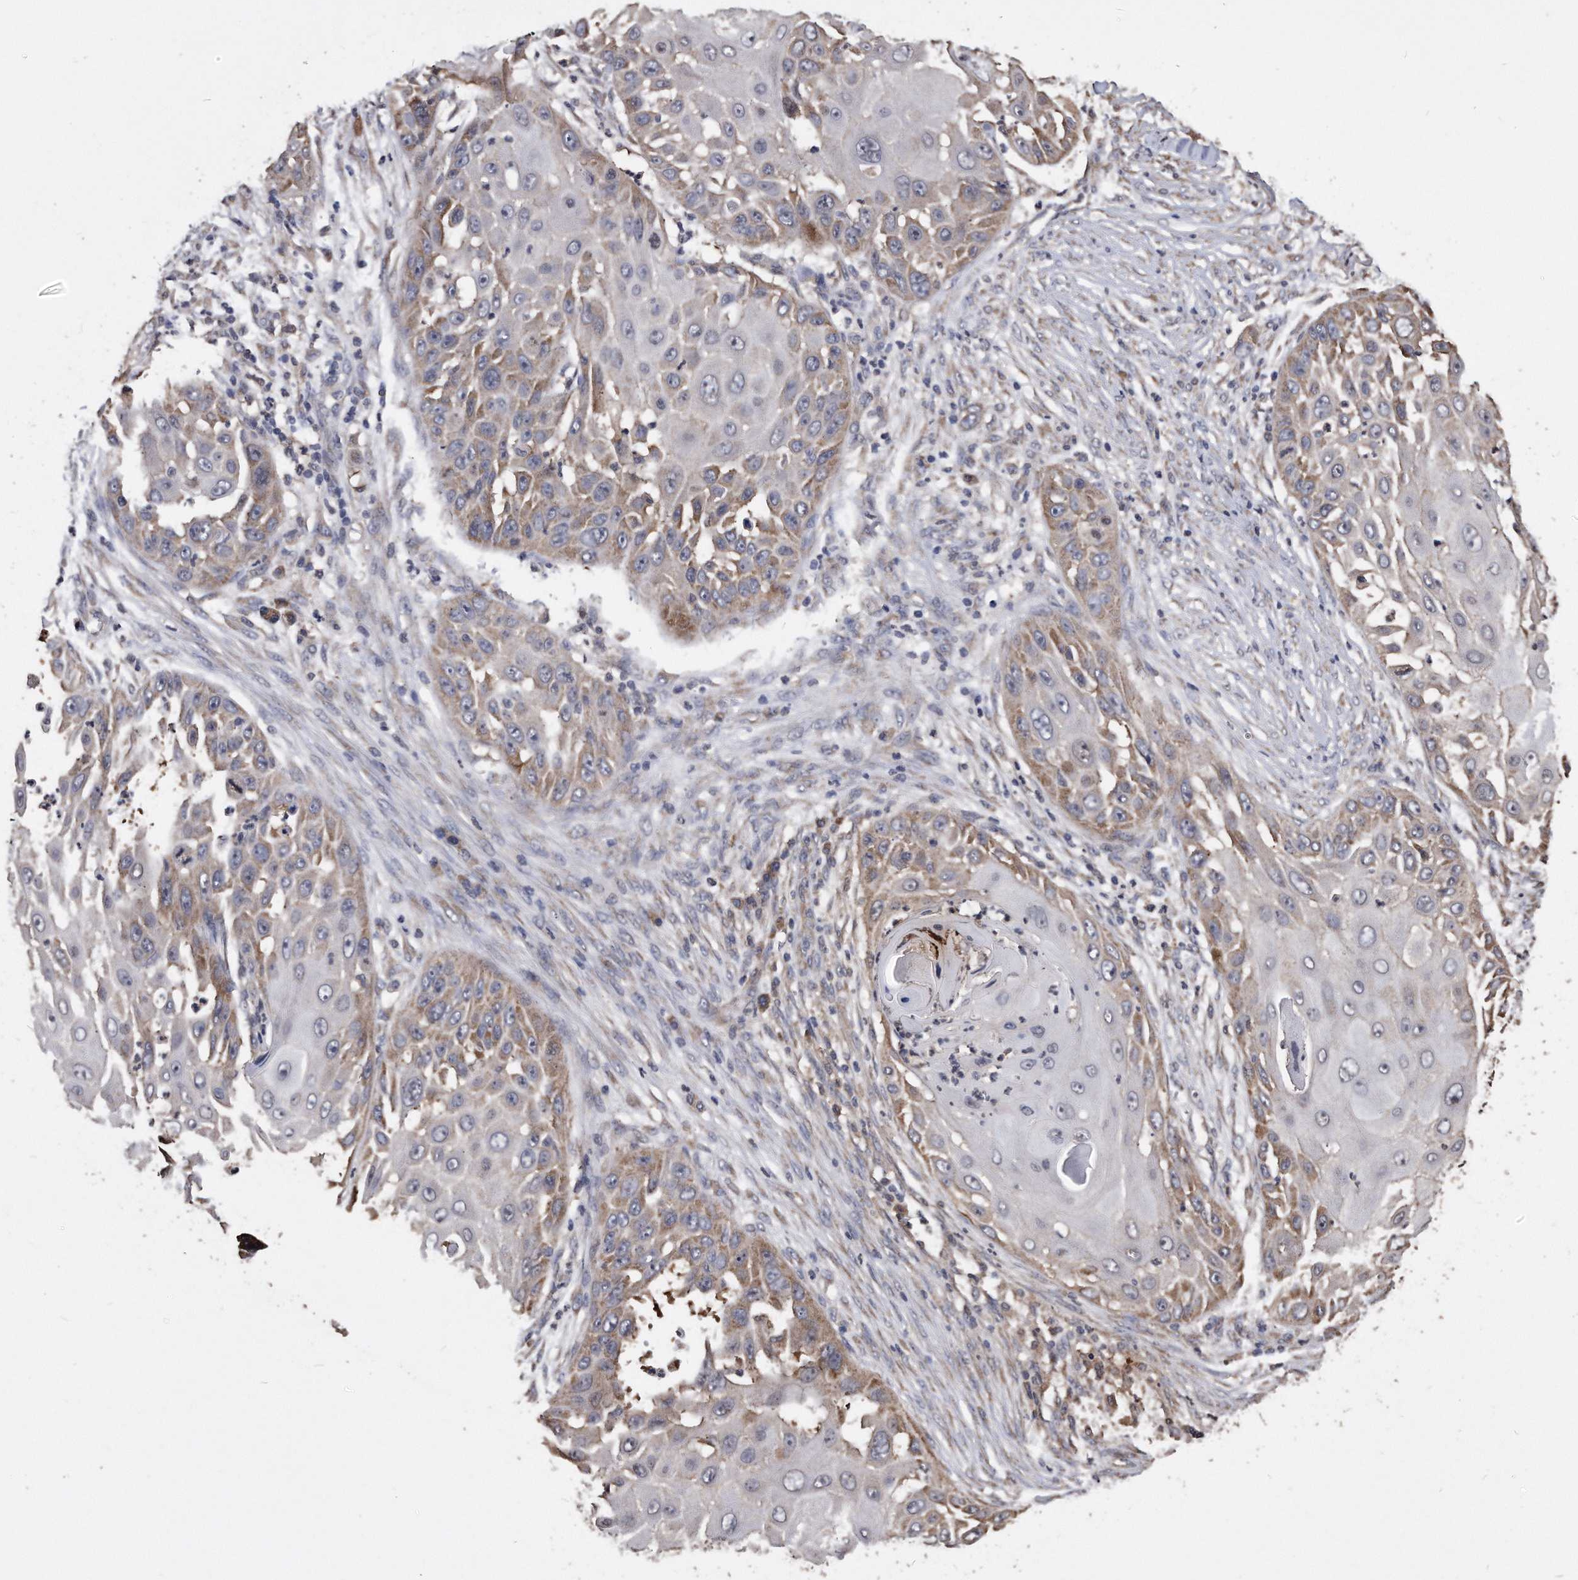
{"staining": {"intensity": "moderate", "quantity": "<25%", "location": "cytoplasmic/membranous"}, "tissue": "skin cancer", "cell_type": "Tumor cells", "image_type": "cancer", "snomed": [{"axis": "morphology", "description": "Squamous cell carcinoma, NOS"}, {"axis": "topography", "description": "Skin"}], "caption": "A histopathology image showing moderate cytoplasmic/membranous expression in approximately <25% of tumor cells in skin cancer (squamous cell carcinoma), as visualized by brown immunohistochemical staining.", "gene": "IL20RA", "patient": {"sex": "female", "age": 44}}